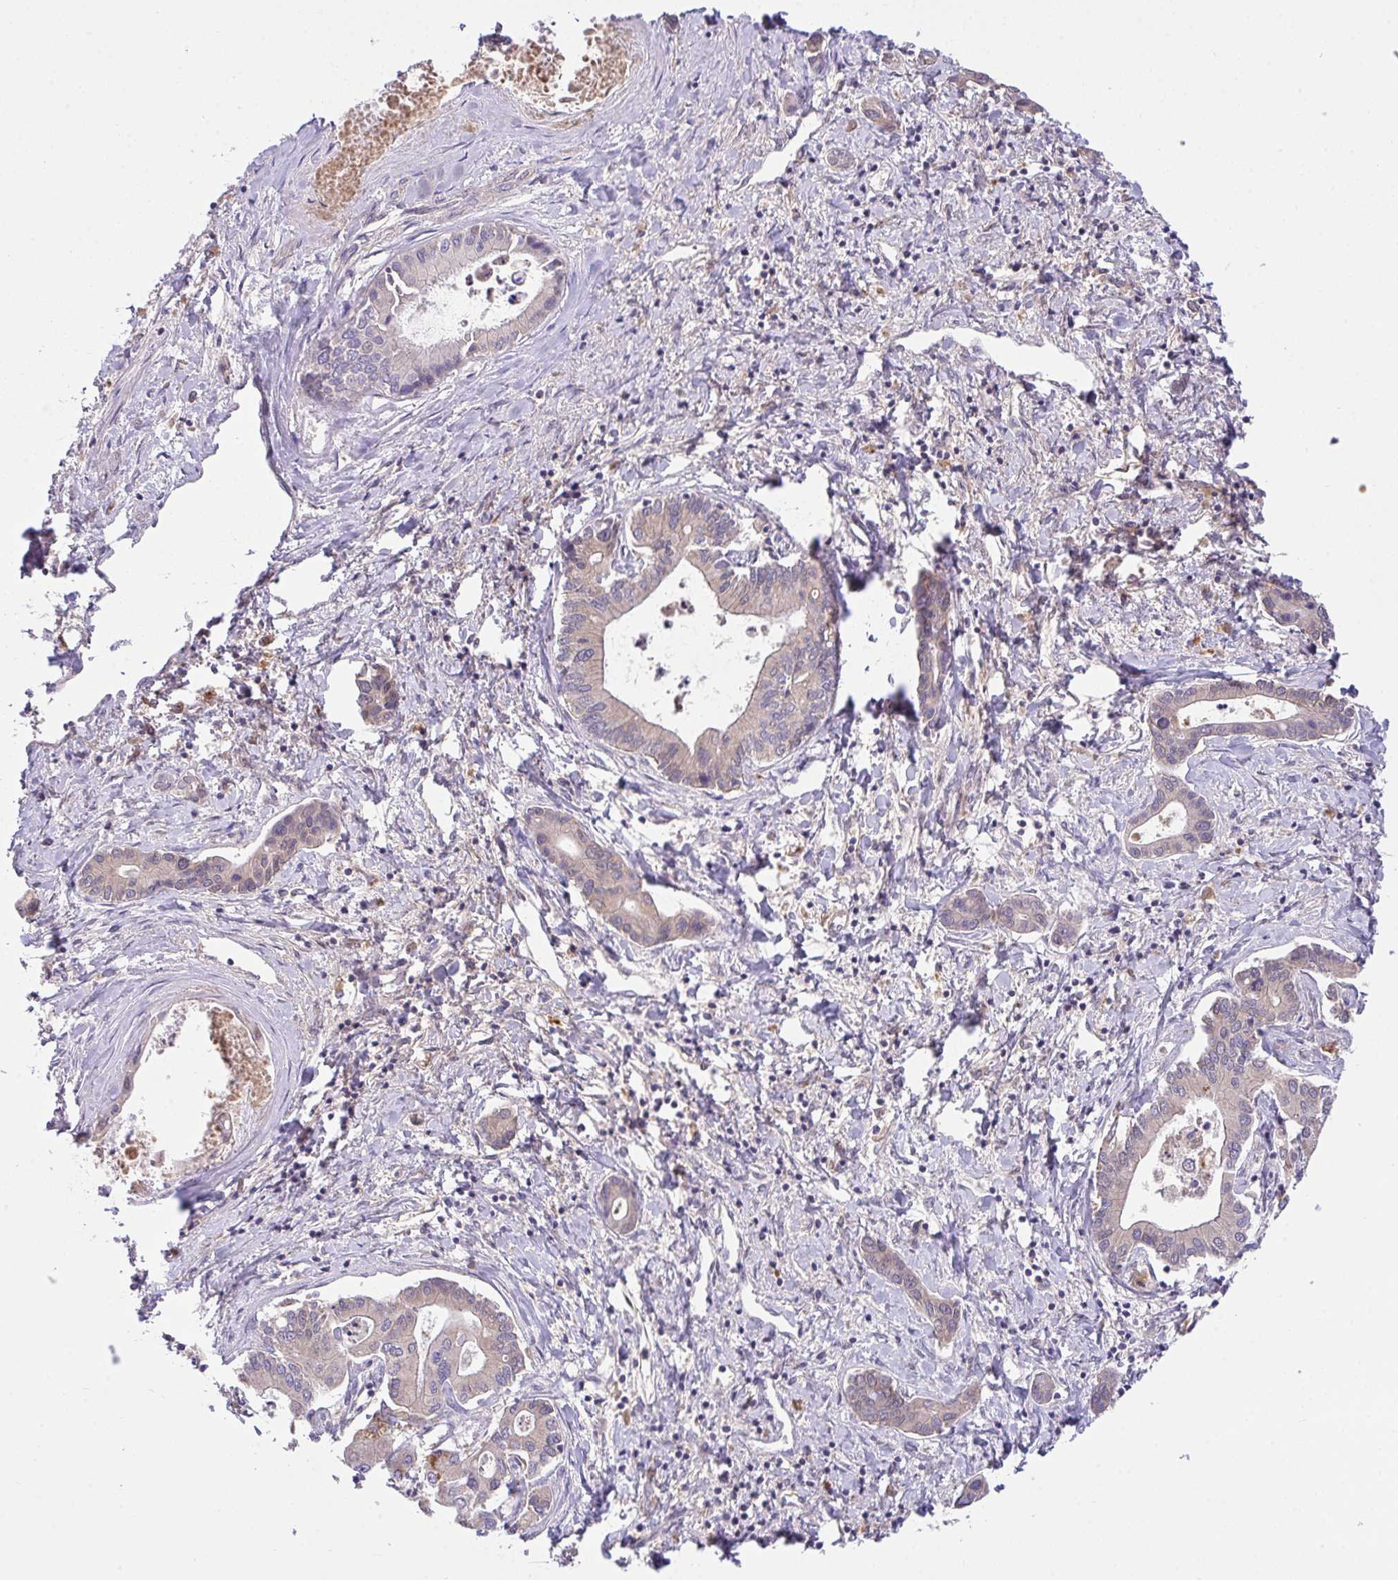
{"staining": {"intensity": "weak", "quantity": ">75%", "location": "cytoplasmic/membranous"}, "tissue": "liver cancer", "cell_type": "Tumor cells", "image_type": "cancer", "snomed": [{"axis": "morphology", "description": "Cholangiocarcinoma"}, {"axis": "topography", "description": "Liver"}], "caption": "Weak cytoplasmic/membranous protein expression is seen in about >75% of tumor cells in liver cancer.", "gene": "ZNF581", "patient": {"sex": "male", "age": 66}}